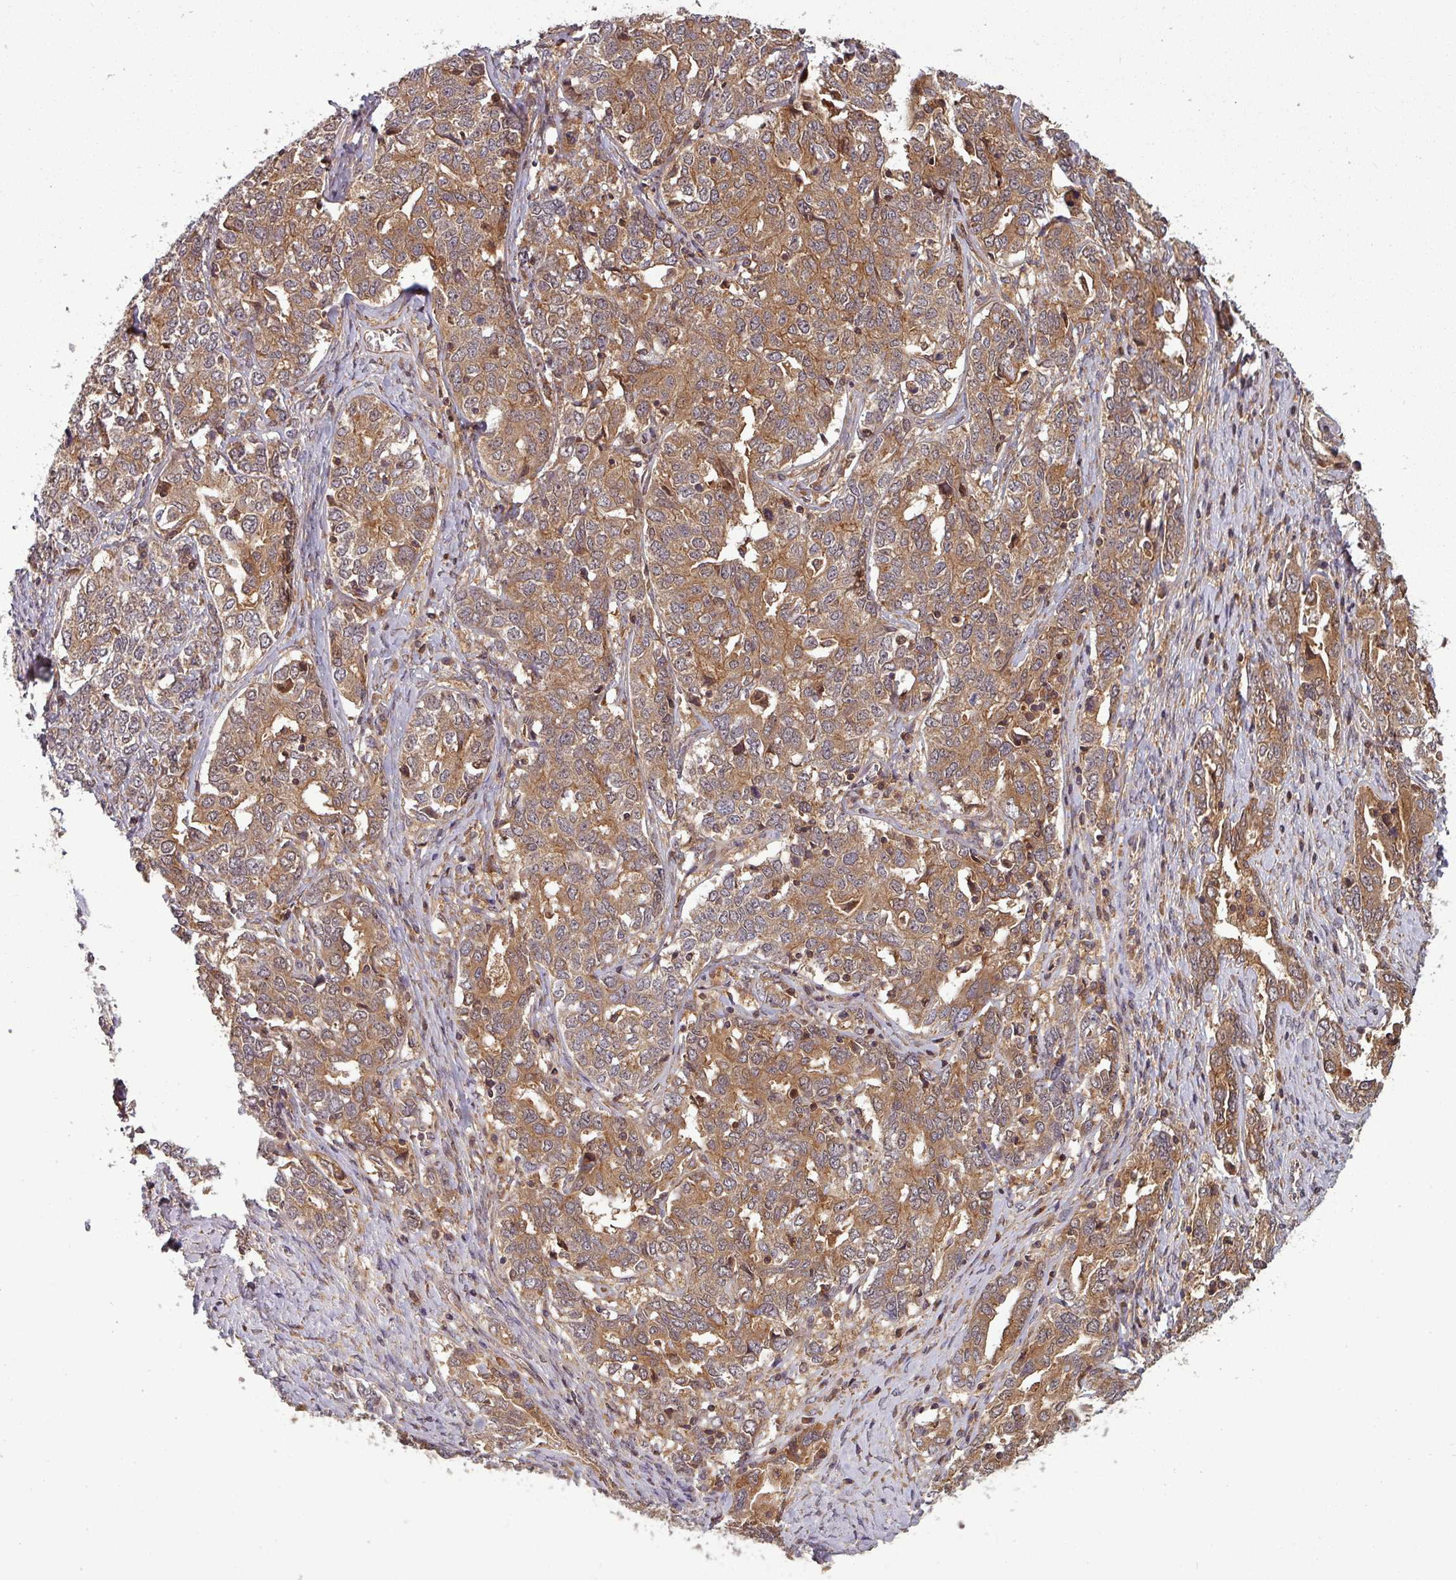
{"staining": {"intensity": "moderate", "quantity": ">75%", "location": "cytoplasmic/membranous"}, "tissue": "ovarian cancer", "cell_type": "Tumor cells", "image_type": "cancer", "snomed": [{"axis": "morphology", "description": "Carcinoma, endometroid"}, {"axis": "topography", "description": "Ovary"}], "caption": "IHC photomicrograph of neoplastic tissue: human ovarian cancer (endometroid carcinoma) stained using immunohistochemistry (IHC) exhibits medium levels of moderate protein expression localized specifically in the cytoplasmic/membranous of tumor cells, appearing as a cytoplasmic/membranous brown color.", "gene": "GSKIP", "patient": {"sex": "female", "age": 62}}